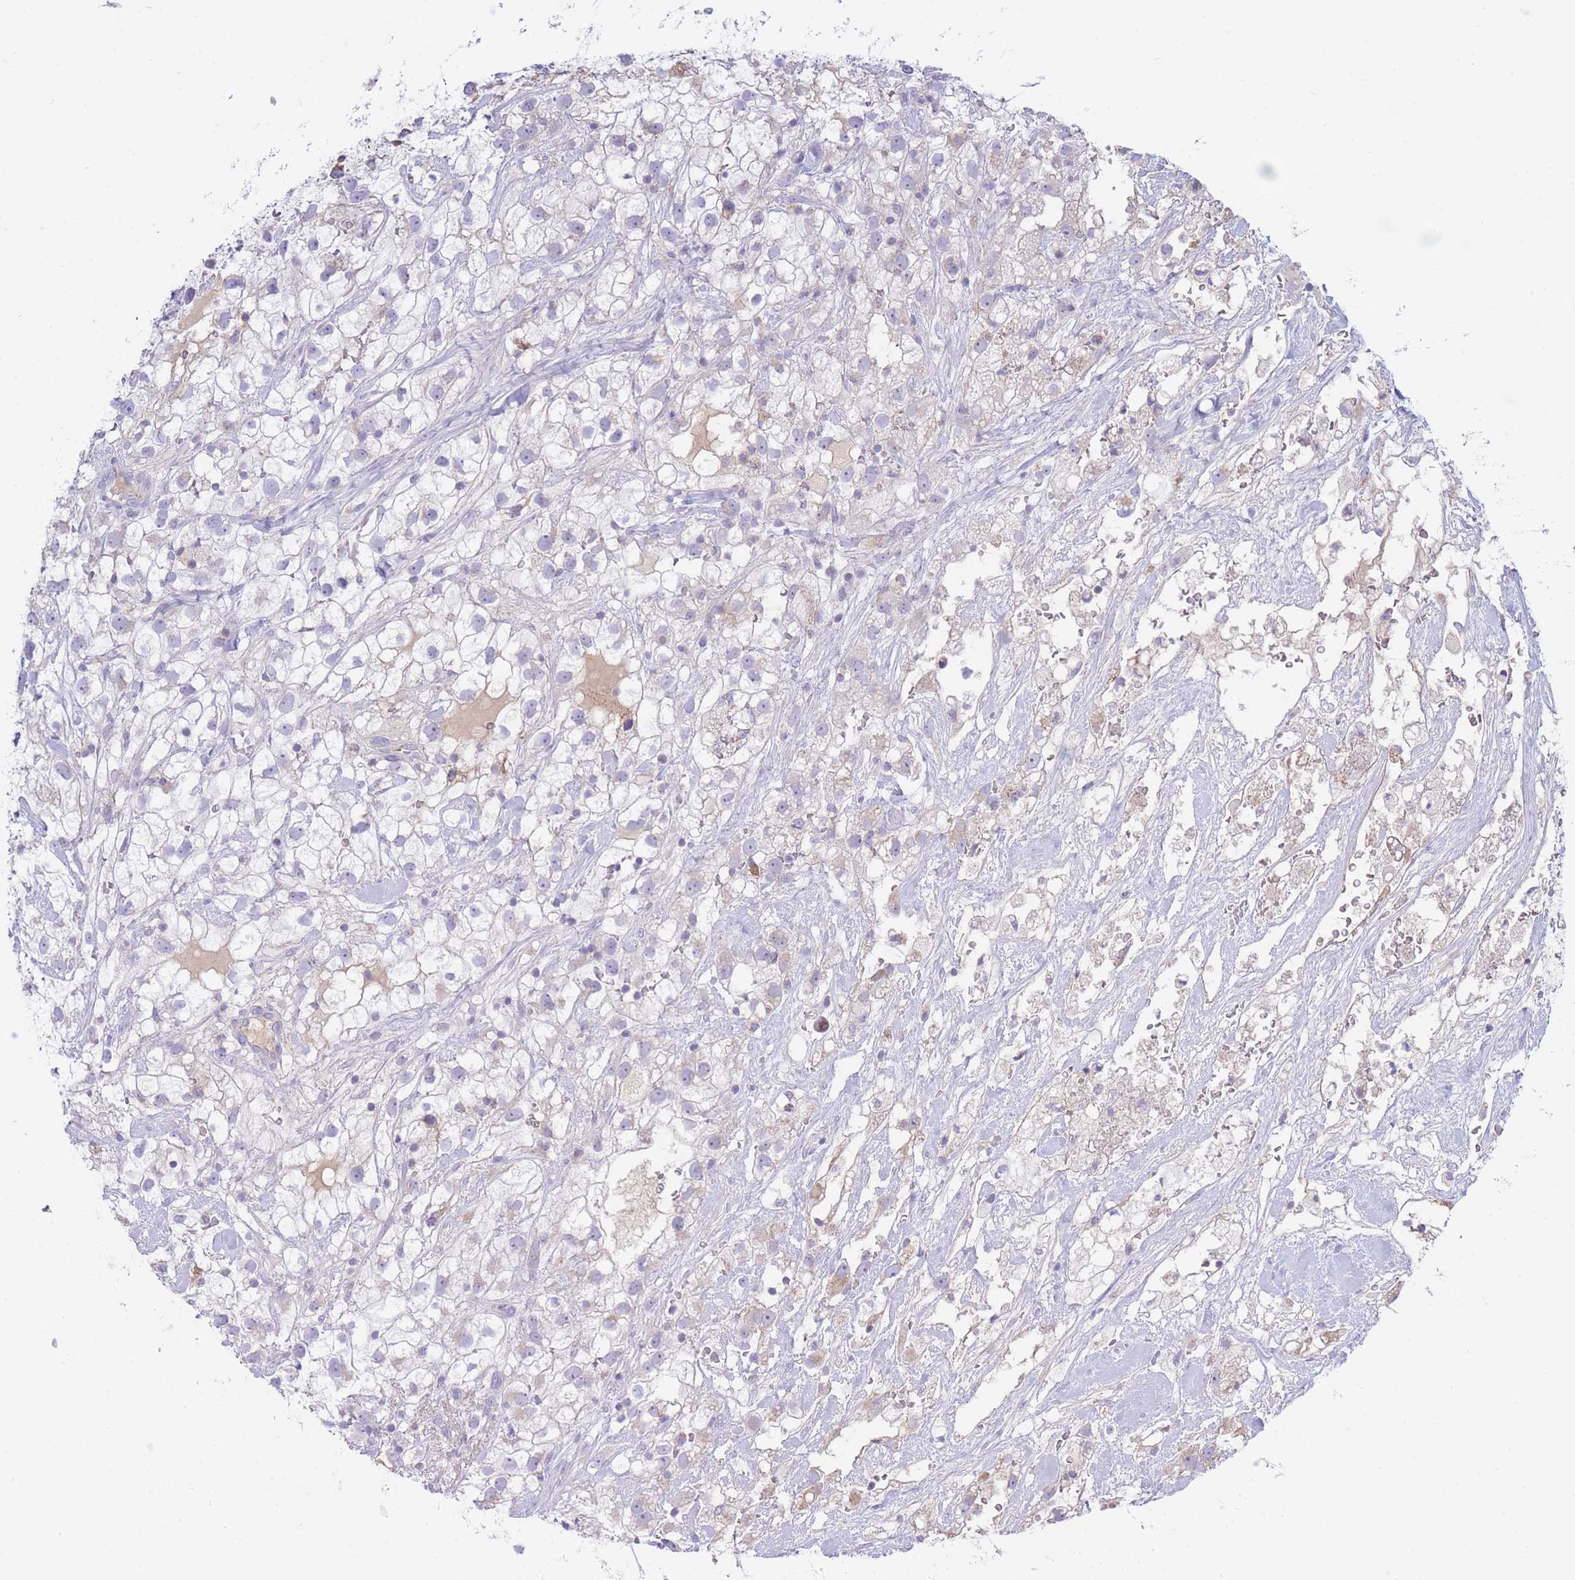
{"staining": {"intensity": "negative", "quantity": "none", "location": "none"}, "tissue": "renal cancer", "cell_type": "Tumor cells", "image_type": "cancer", "snomed": [{"axis": "morphology", "description": "Adenocarcinoma, NOS"}, {"axis": "topography", "description": "Kidney"}], "caption": "Human renal cancer stained for a protein using immunohistochemistry displays no staining in tumor cells.", "gene": "NANP", "patient": {"sex": "male", "age": 59}}